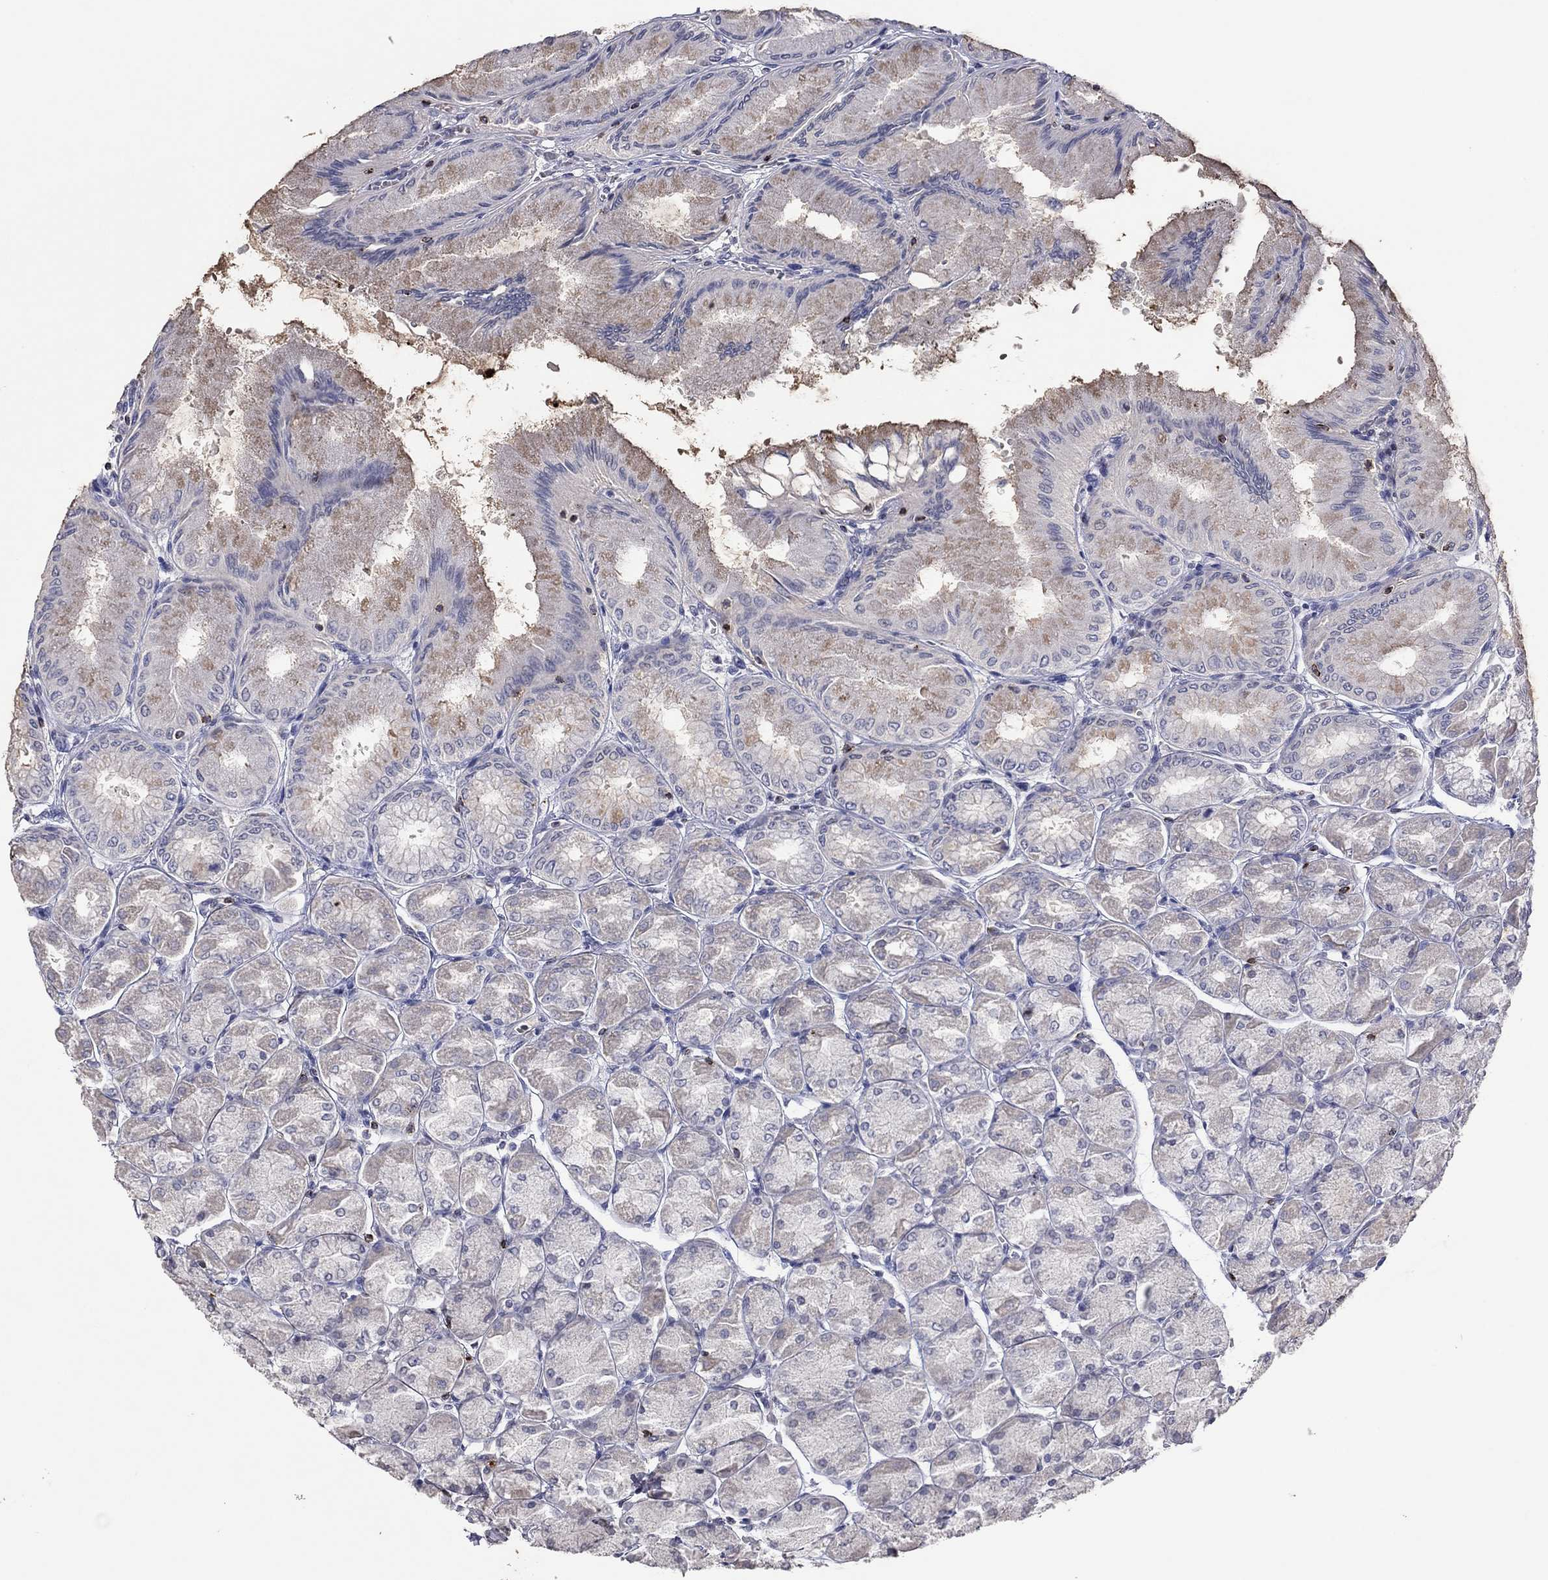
{"staining": {"intensity": "weak", "quantity": "25%-75%", "location": "cytoplasmic/membranous"}, "tissue": "stomach", "cell_type": "Glandular cells", "image_type": "normal", "snomed": [{"axis": "morphology", "description": "Normal tissue, NOS"}, {"axis": "topography", "description": "Stomach, upper"}], "caption": "A brown stain shows weak cytoplasmic/membranous positivity of a protein in glandular cells of benign human stomach.", "gene": "CCL5", "patient": {"sex": "male", "age": 60}}